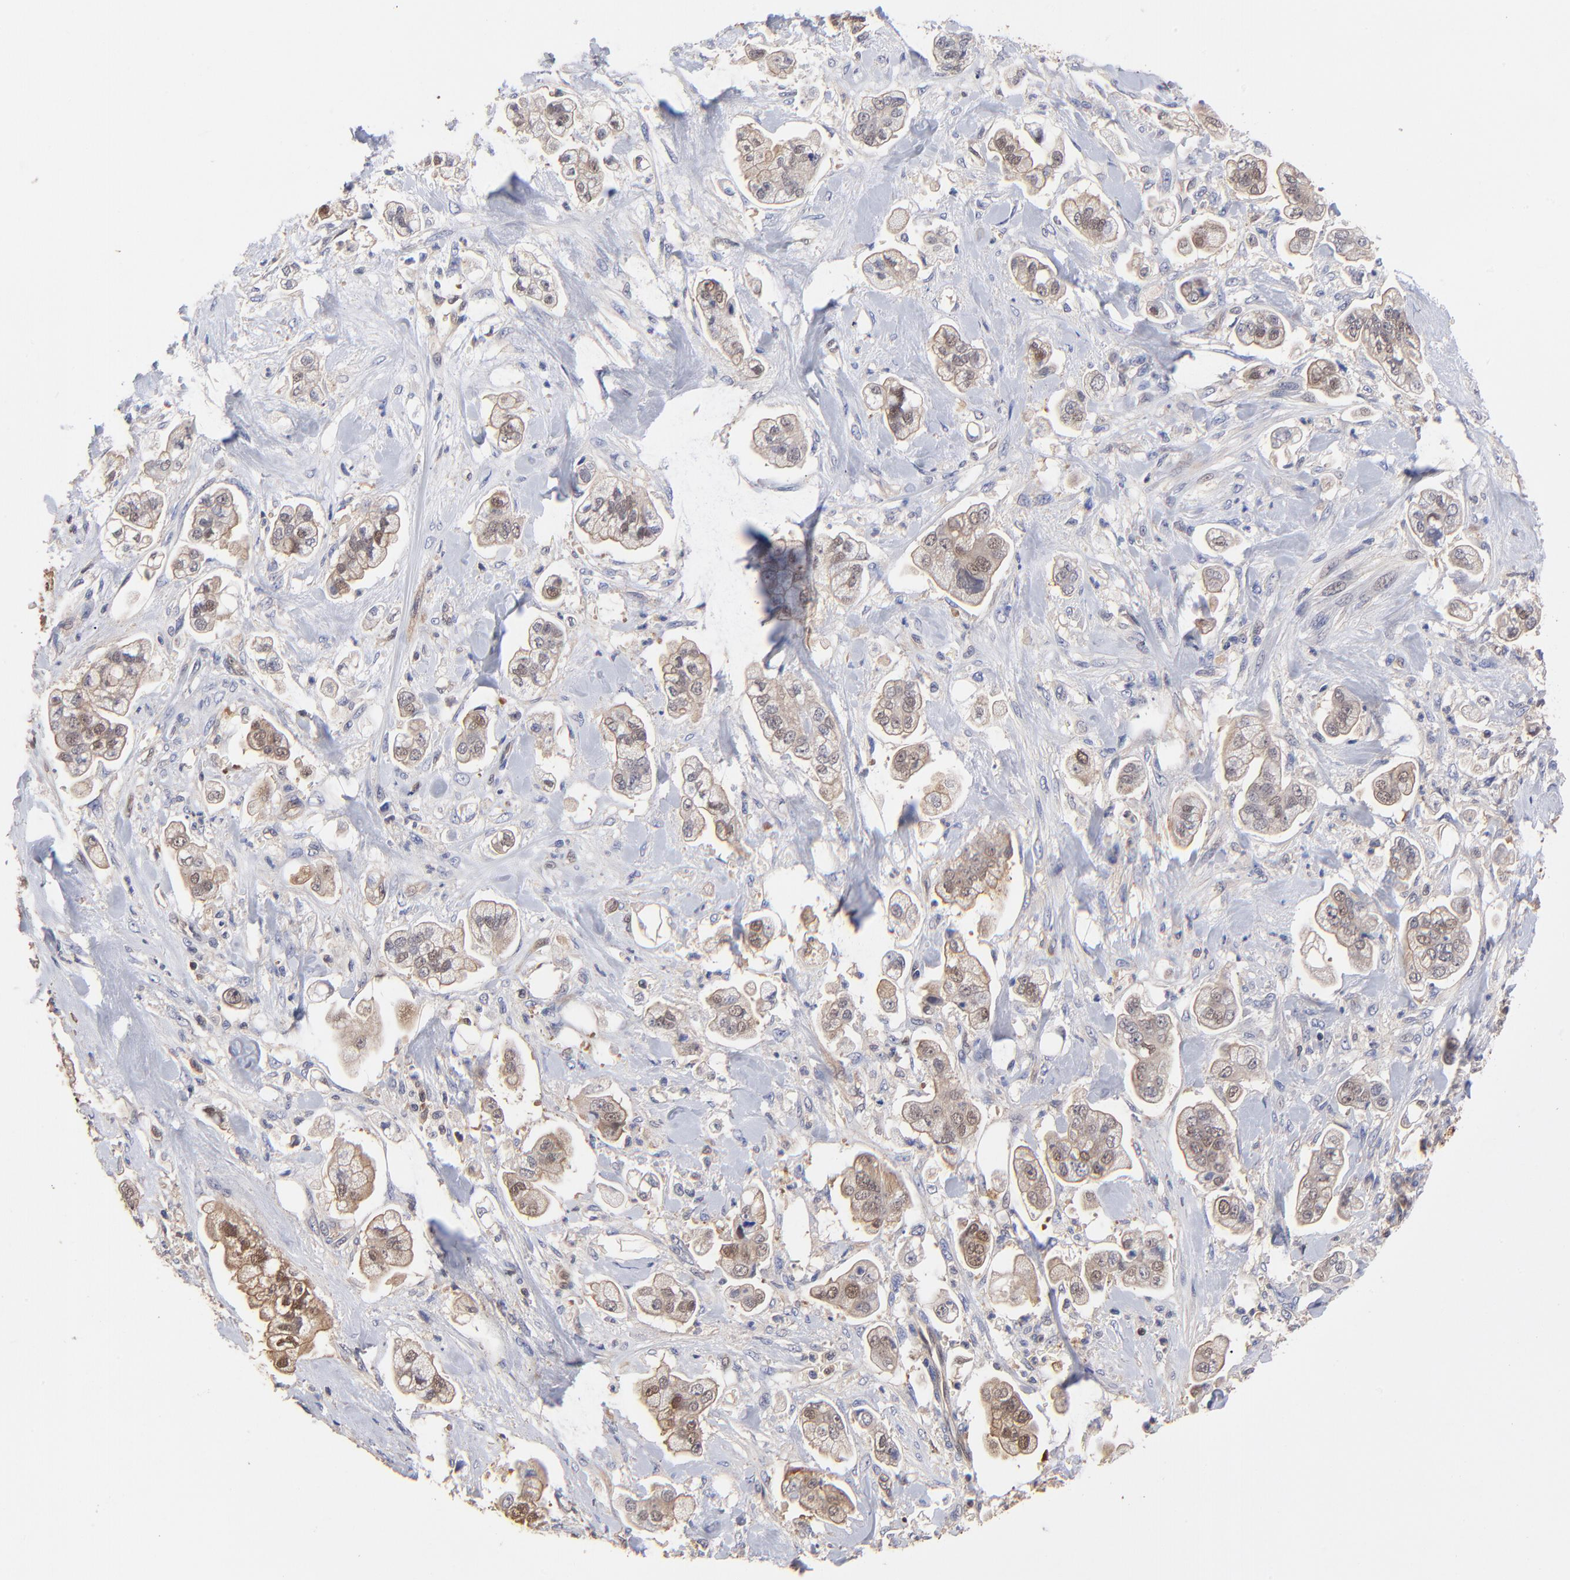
{"staining": {"intensity": "strong", "quantity": "25%-75%", "location": "cytoplasmic/membranous,nuclear"}, "tissue": "stomach cancer", "cell_type": "Tumor cells", "image_type": "cancer", "snomed": [{"axis": "morphology", "description": "Adenocarcinoma, NOS"}, {"axis": "topography", "description": "Stomach"}], "caption": "Protein staining of stomach cancer (adenocarcinoma) tissue demonstrates strong cytoplasmic/membranous and nuclear expression in approximately 25%-75% of tumor cells.", "gene": "DCTPP1", "patient": {"sex": "male", "age": 62}}